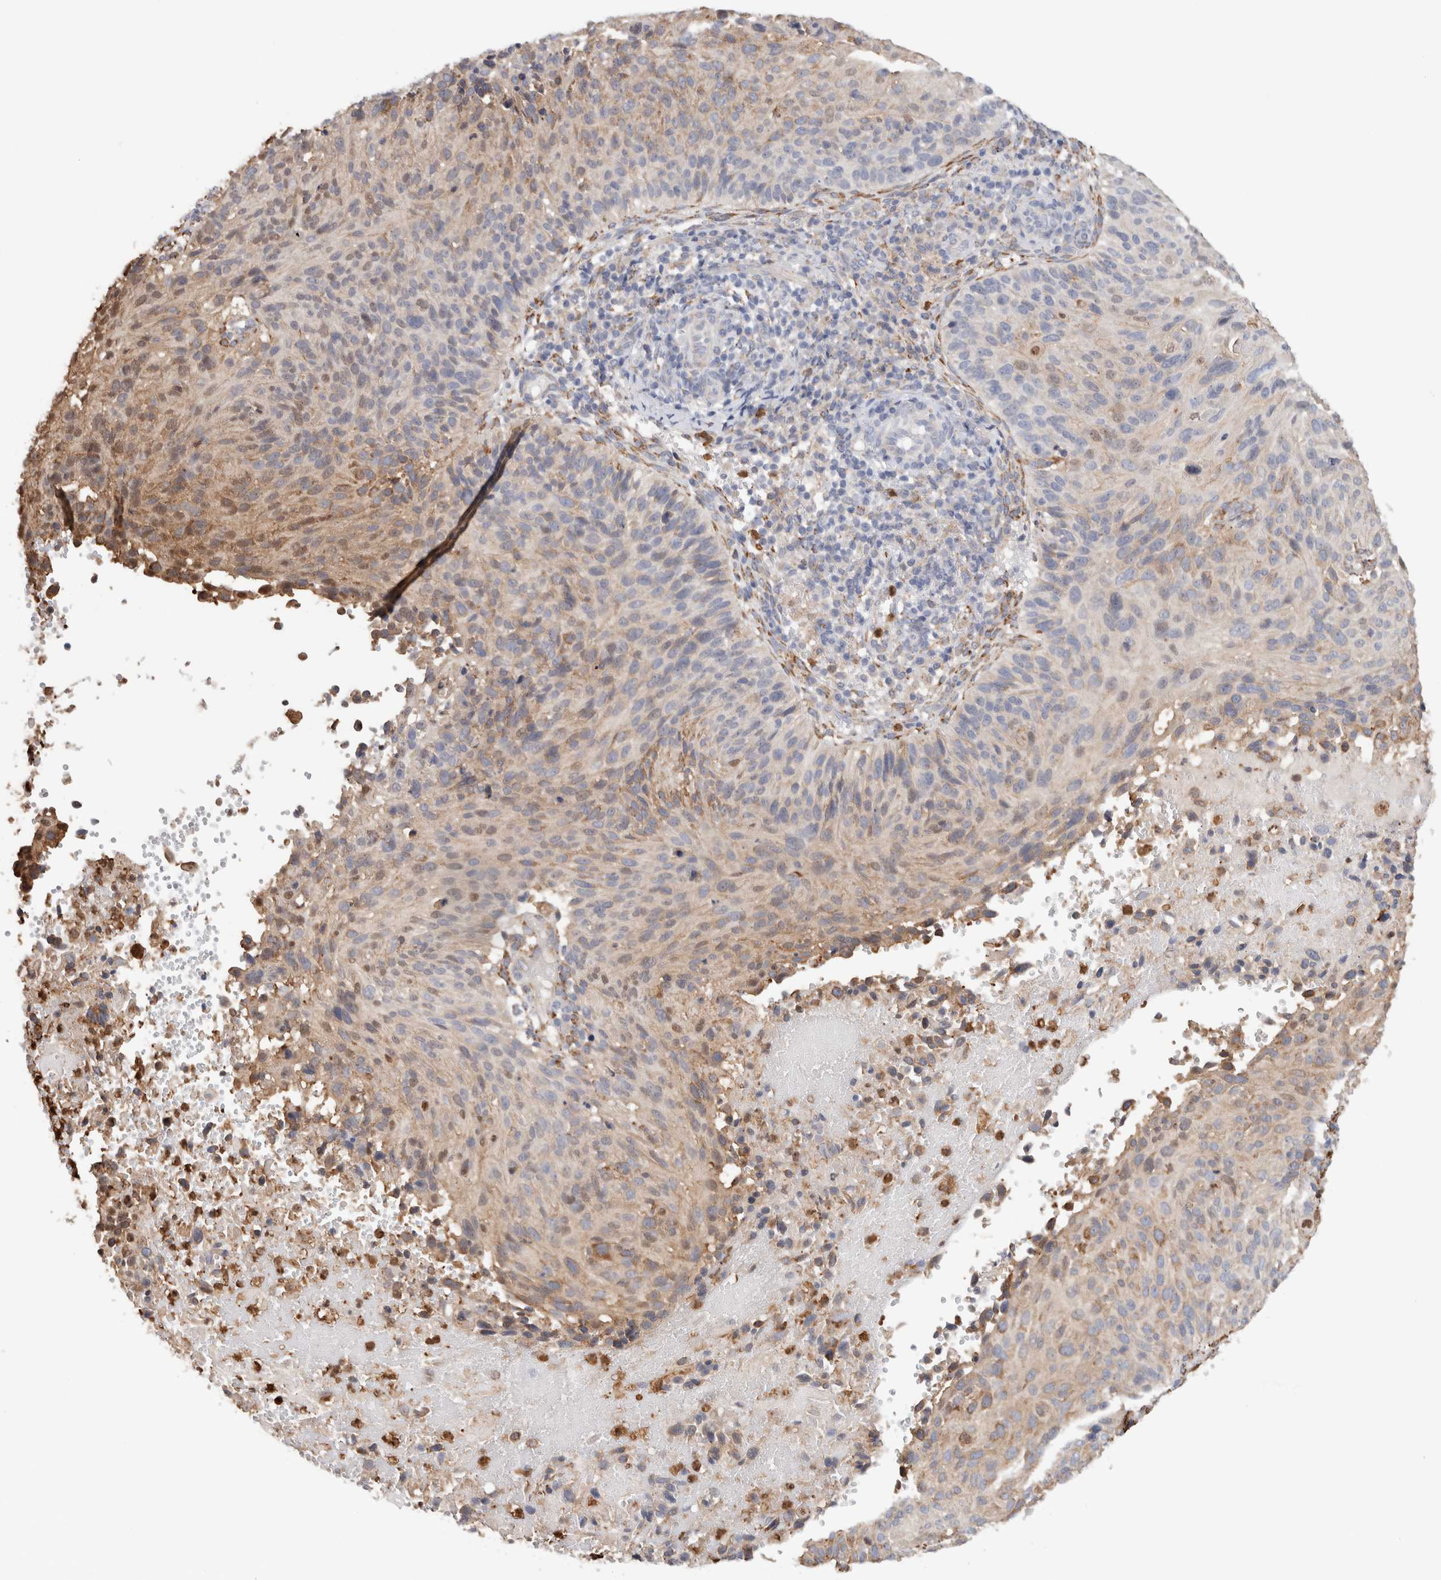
{"staining": {"intensity": "weak", "quantity": "25%-75%", "location": "cytoplasmic/membranous"}, "tissue": "cervical cancer", "cell_type": "Tumor cells", "image_type": "cancer", "snomed": [{"axis": "morphology", "description": "Squamous cell carcinoma, NOS"}, {"axis": "topography", "description": "Cervix"}], "caption": "Immunohistochemical staining of human cervical cancer (squamous cell carcinoma) demonstrates low levels of weak cytoplasmic/membranous protein staining in about 25%-75% of tumor cells.", "gene": "P4HA1", "patient": {"sex": "female", "age": 74}}